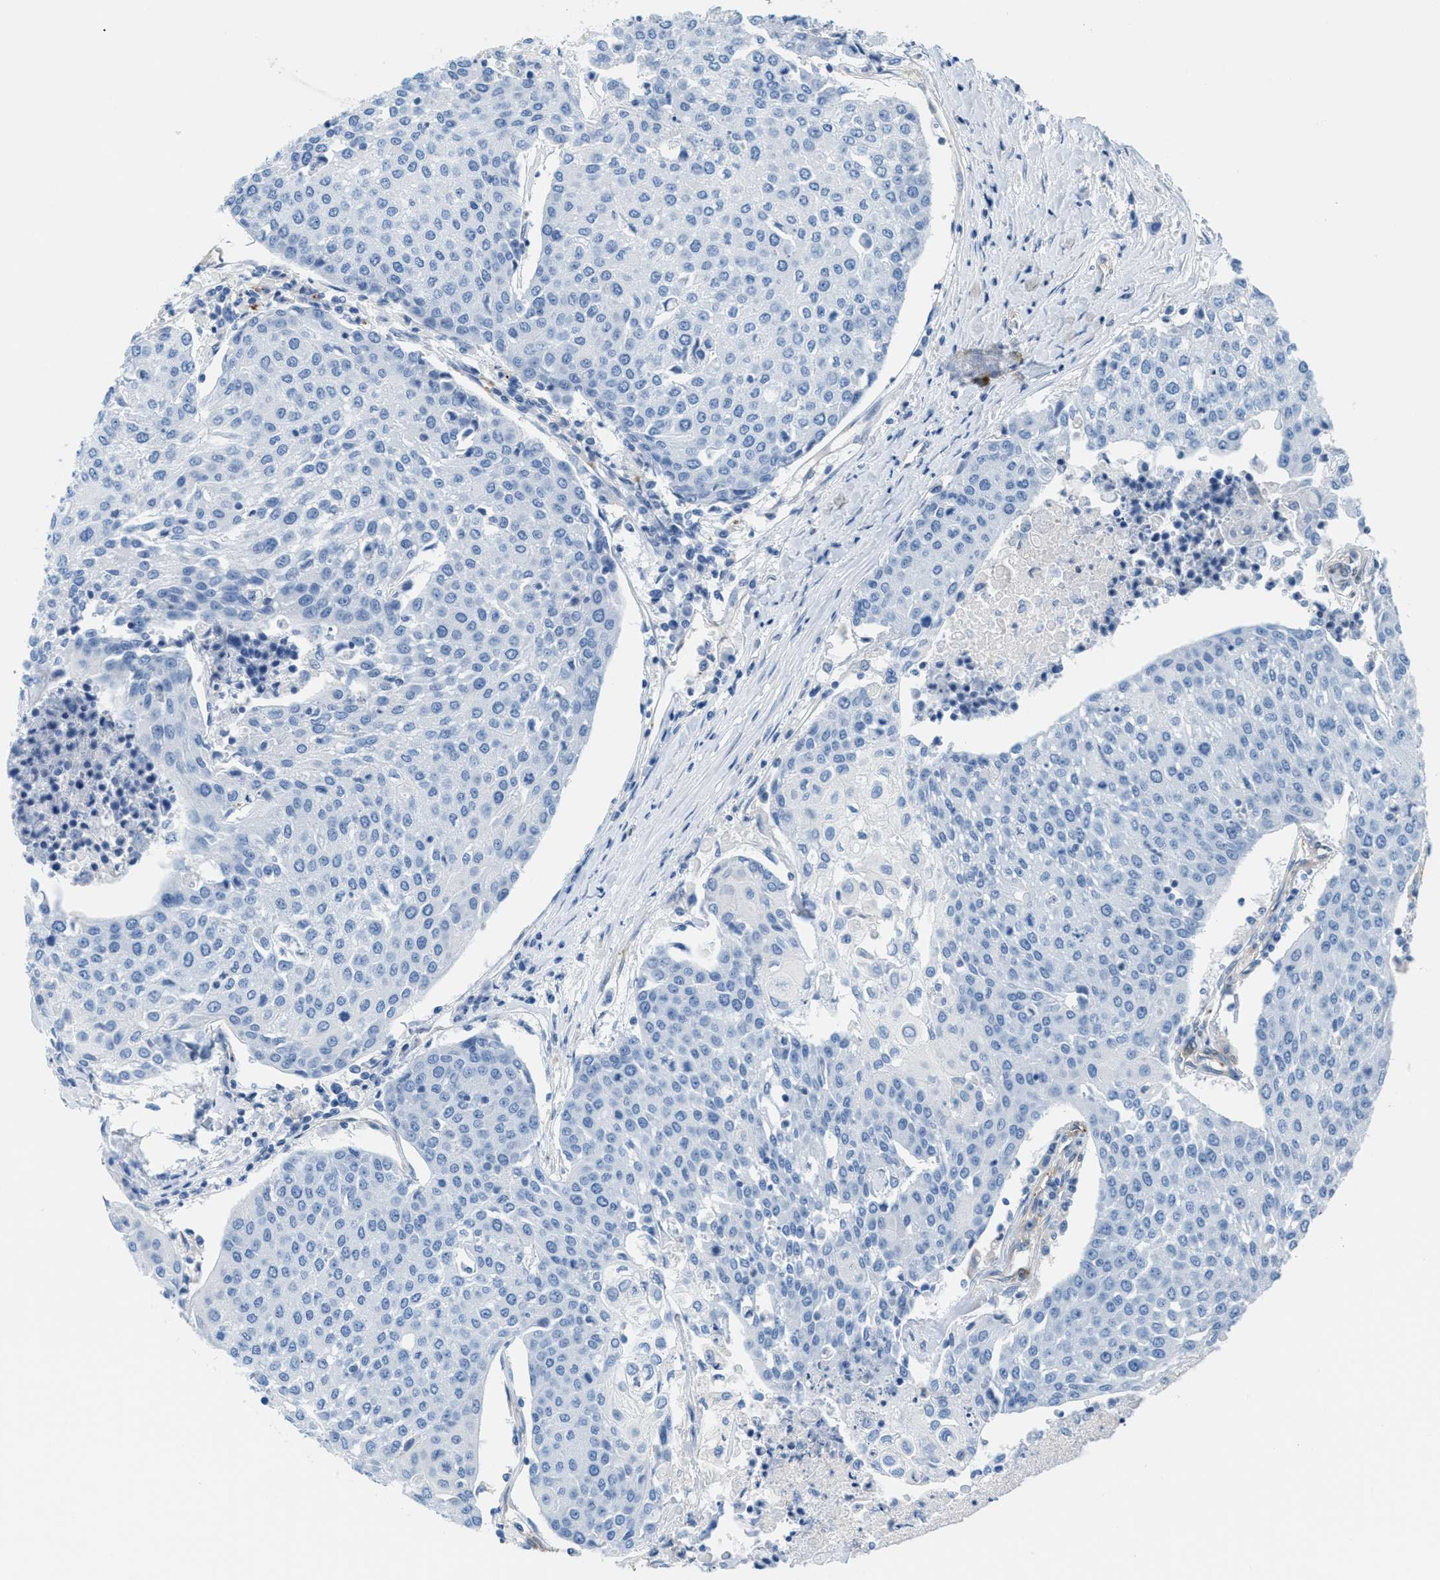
{"staining": {"intensity": "negative", "quantity": "none", "location": "none"}, "tissue": "urothelial cancer", "cell_type": "Tumor cells", "image_type": "cancer", "snomed": [{"axis": "morphology", "description": "Urothelial carcinoma, High grade"}, {"axis": "topography", "description": "Urinary bladder"}], "caption": "The micrograph shows no staining of tumor cells in high-grade urothelial carcinoma.", "gene": "MAPRE2", "patient": {"sex": "female", "age": 85}}